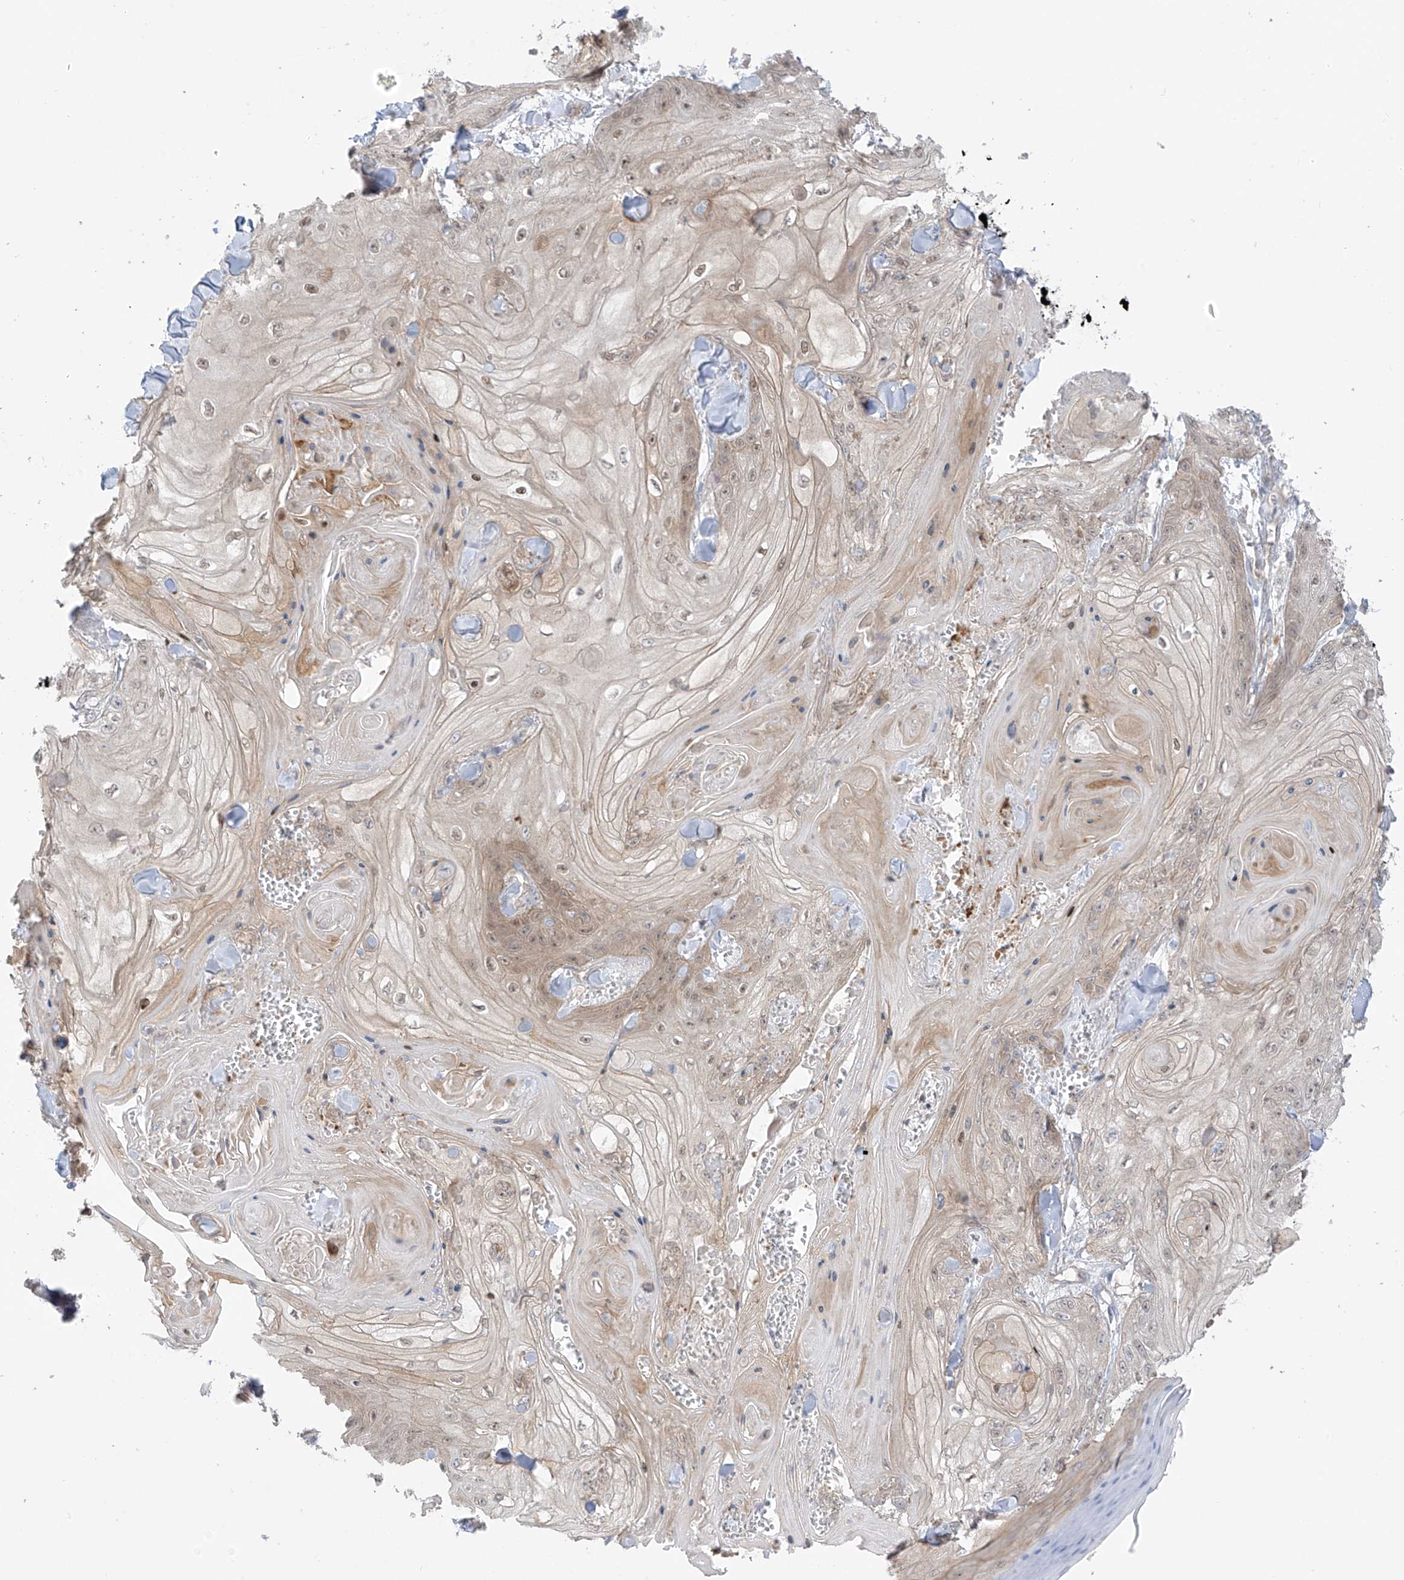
{"staining": {"intensity": "moderate", "quantity": "25%-75%", "location": "nuclear"}, "tissue": "skin cancer", "cell_type": "Tumor cells", "image_type": "cancer", "snomed": [{"axis": "morphology", "description": "Squamous cell carcinoma, NOS"}, {"axis": "topography", "description": "Skin"}], "caption": "Protein analysis of squamous cell carcinoma (skin) tissue exhibits moderate nuclear expression in about 25%-75% of tumor cells.", "gene": "EIPR1", "patient": {"sex": "male", "age": 74}}